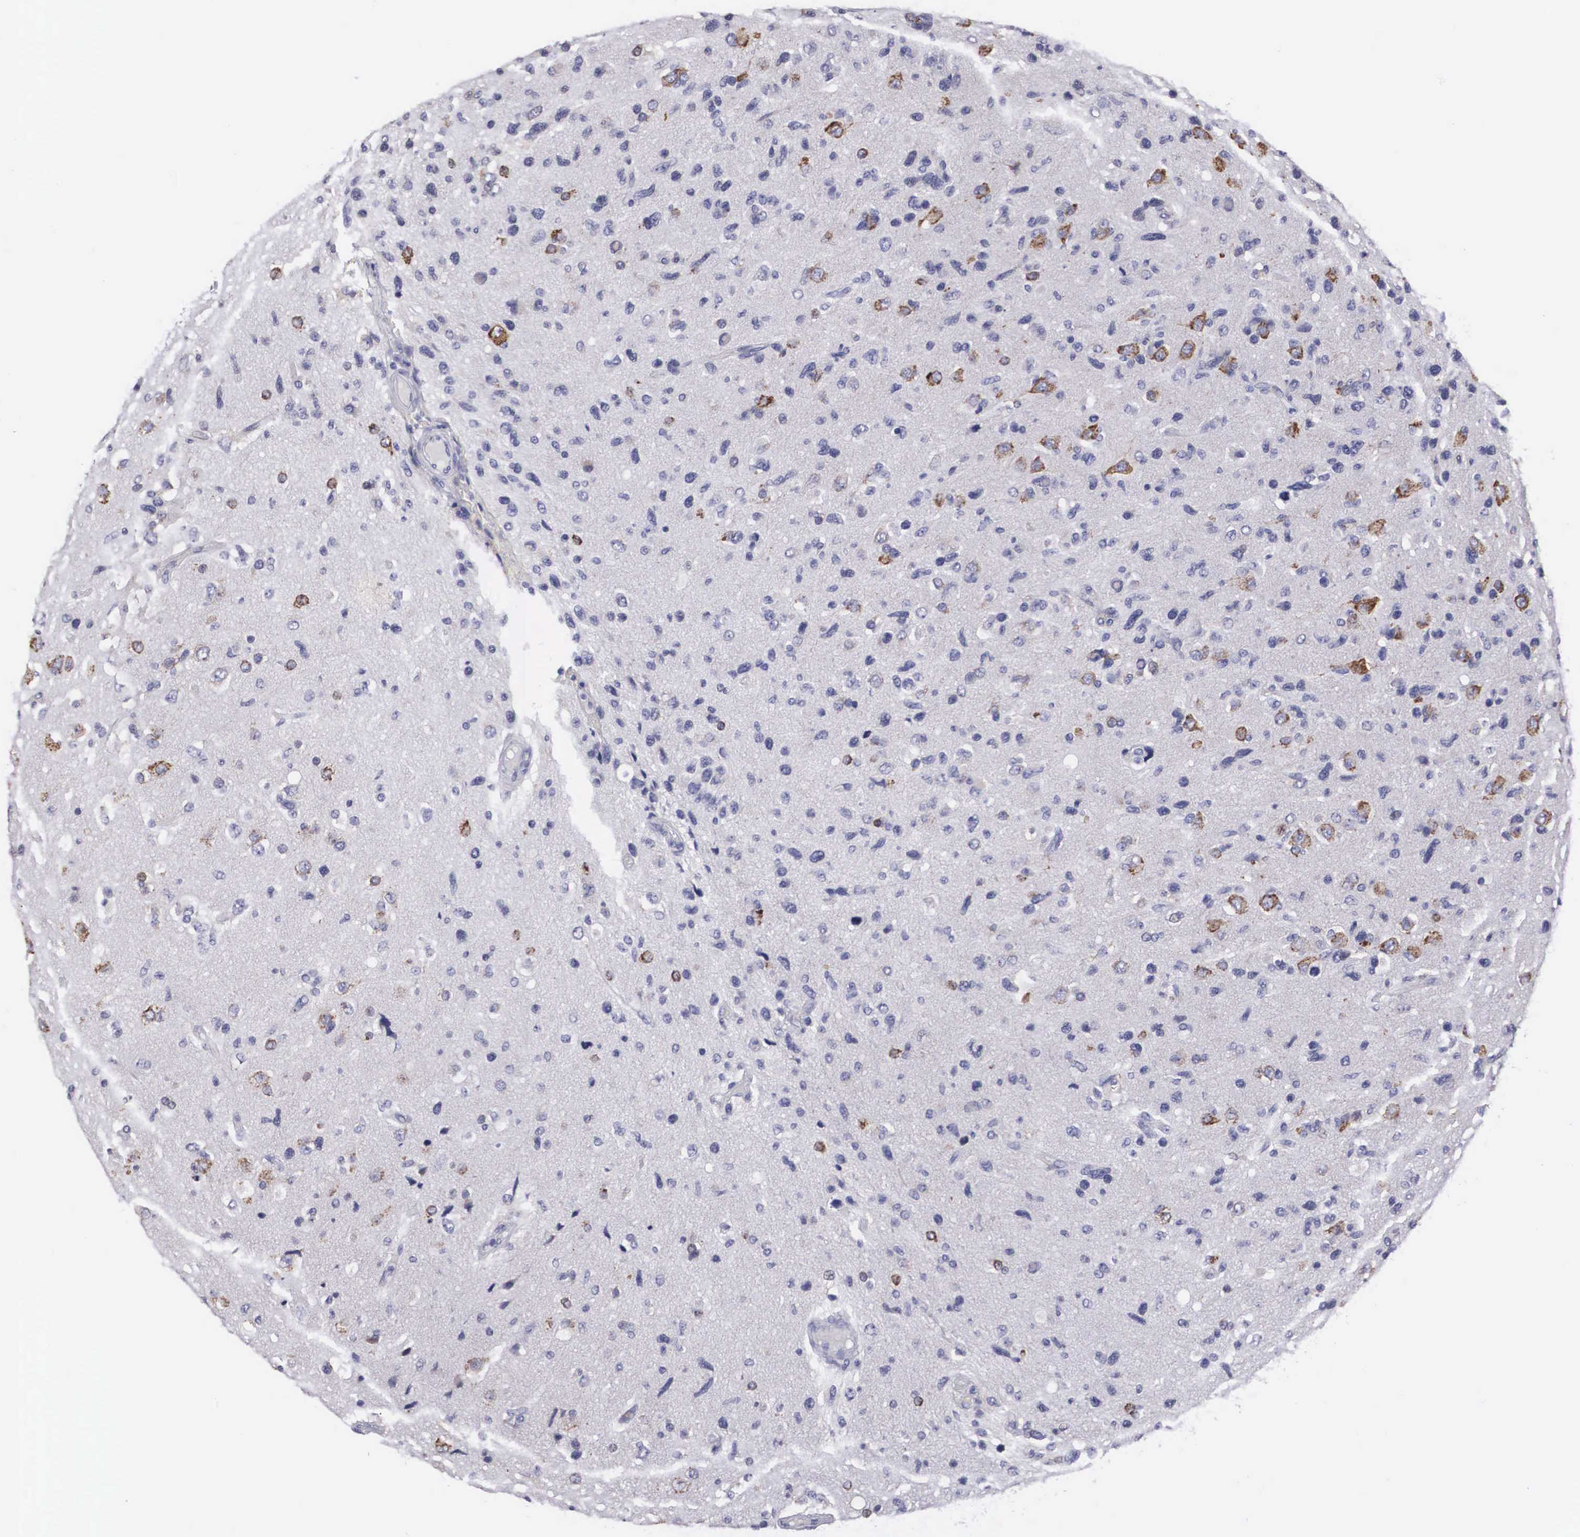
{"staining": {"intensity": "weak", "quantity": "<25%", "location": "cytoplasmic/membranous"}, "tissue": "glioma", "cell_type": "Tumor cells", "image_type": "cancer", "snomed": [{"axis": "morphology", "description": "Glioma, malignant, High grade"}, {"axis": "topography", "description": "Brain"}], "caption": "Tumor cells are negative for protein expression in human malignant glioma (high-grade). (Brightfield microscopy of DAB (3,3'-diaminobenzidine) immunohistochemistry (IHC) at high magnification).", "gene": "ARMCX3", "patient": {"sex": "male", "age": 77}}